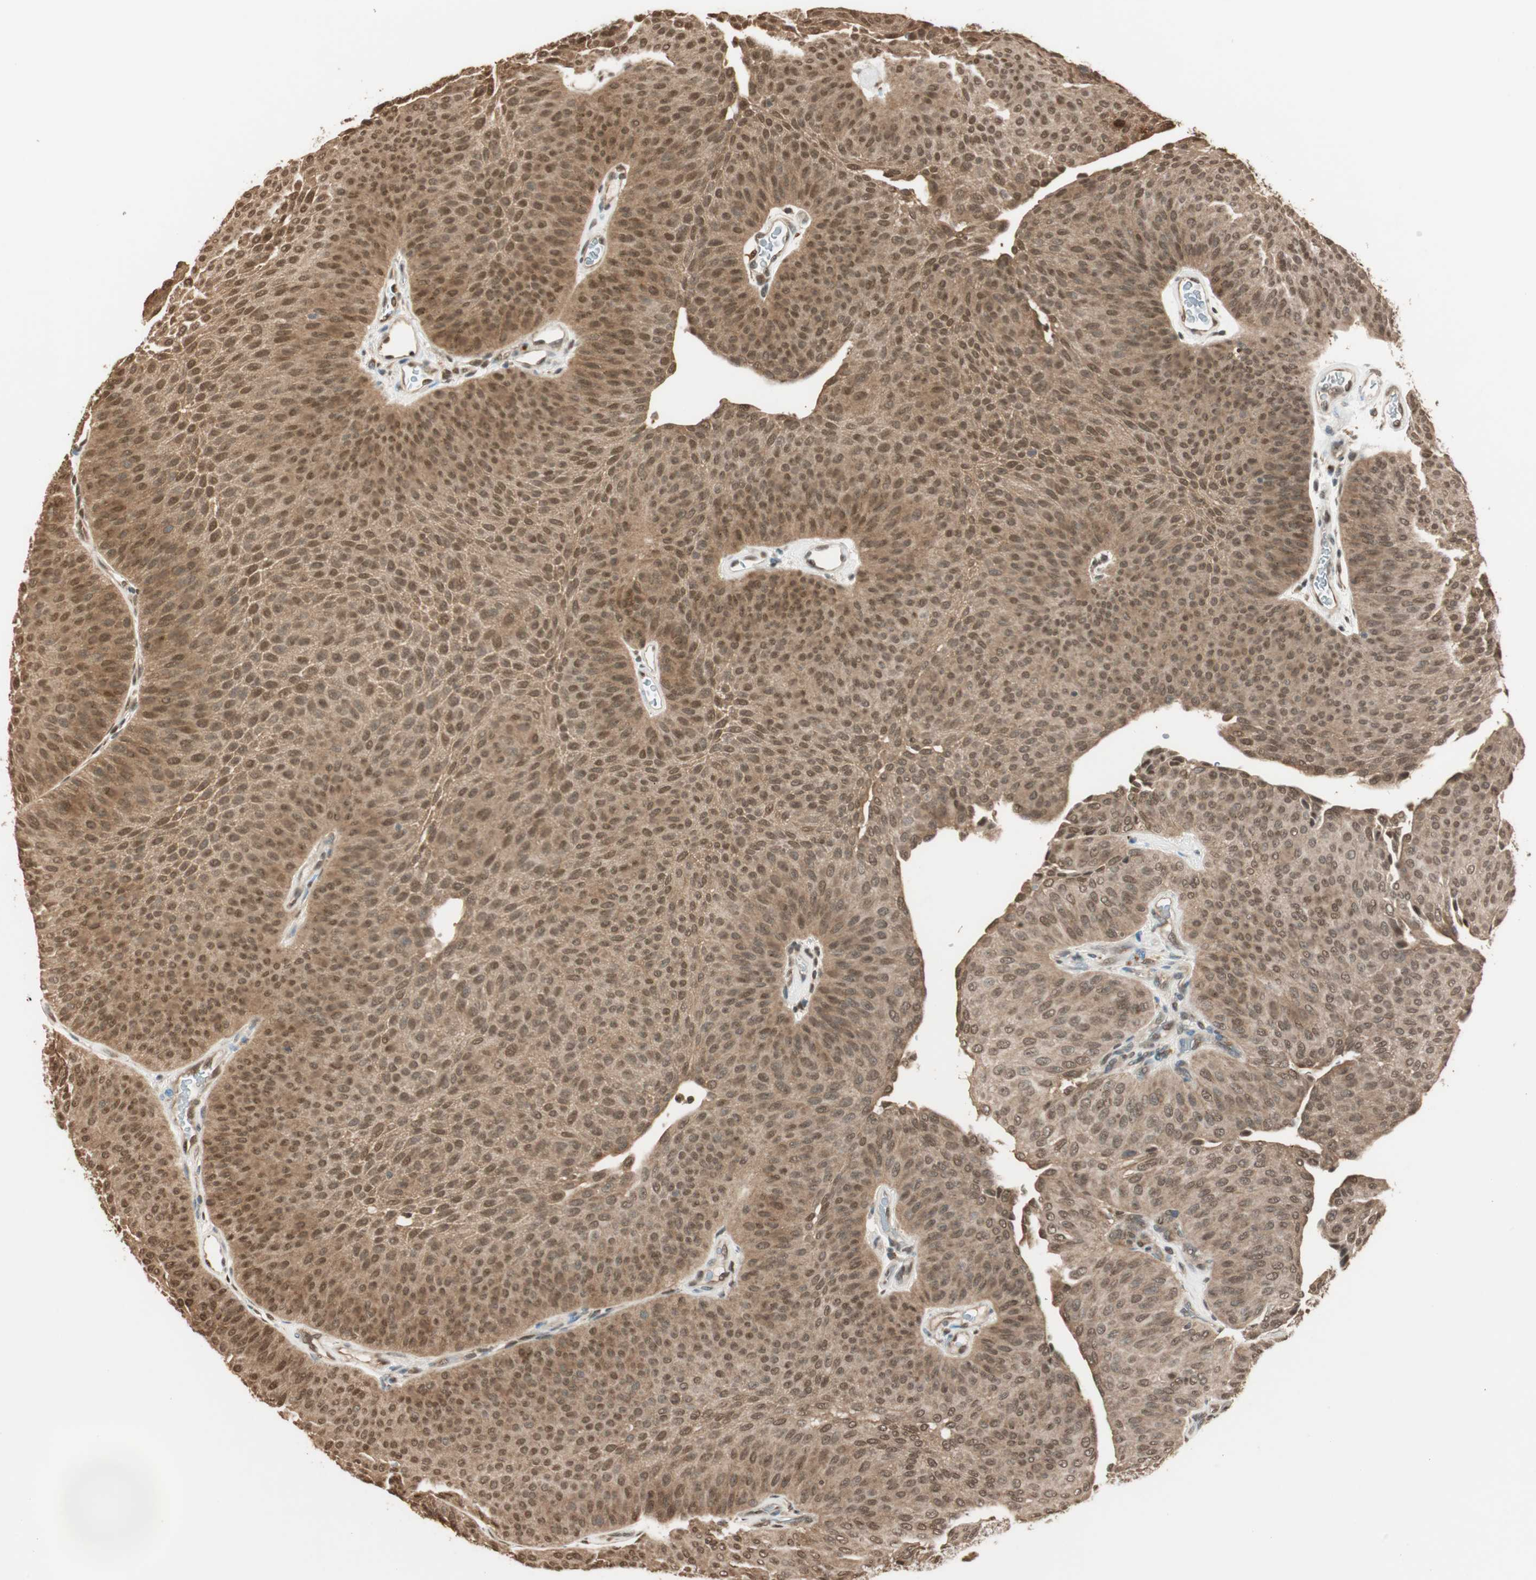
{"staining": {"intensity": "strong", "quantity": ">75%", "location": "cytoplasmic/membranous,nuclear"}, "tissue": "urothelial cancer", "cell_type": "Tumor cells", "image_type": "cancer", "snomed": [{"axis": "morphology", "description": "Urothelial carcinoma, Low grade"}, {"axis": "topography", "description": "Urinary bladder"}], "caption": "This is an image of immunohistochemistry staining of urothelial cancer, which shows strong expression in the cytoplasmic/membranous and nuclear of tumor cells.", "gene": "ZNF443", "patient": {"sex": "female", "age": 60}}